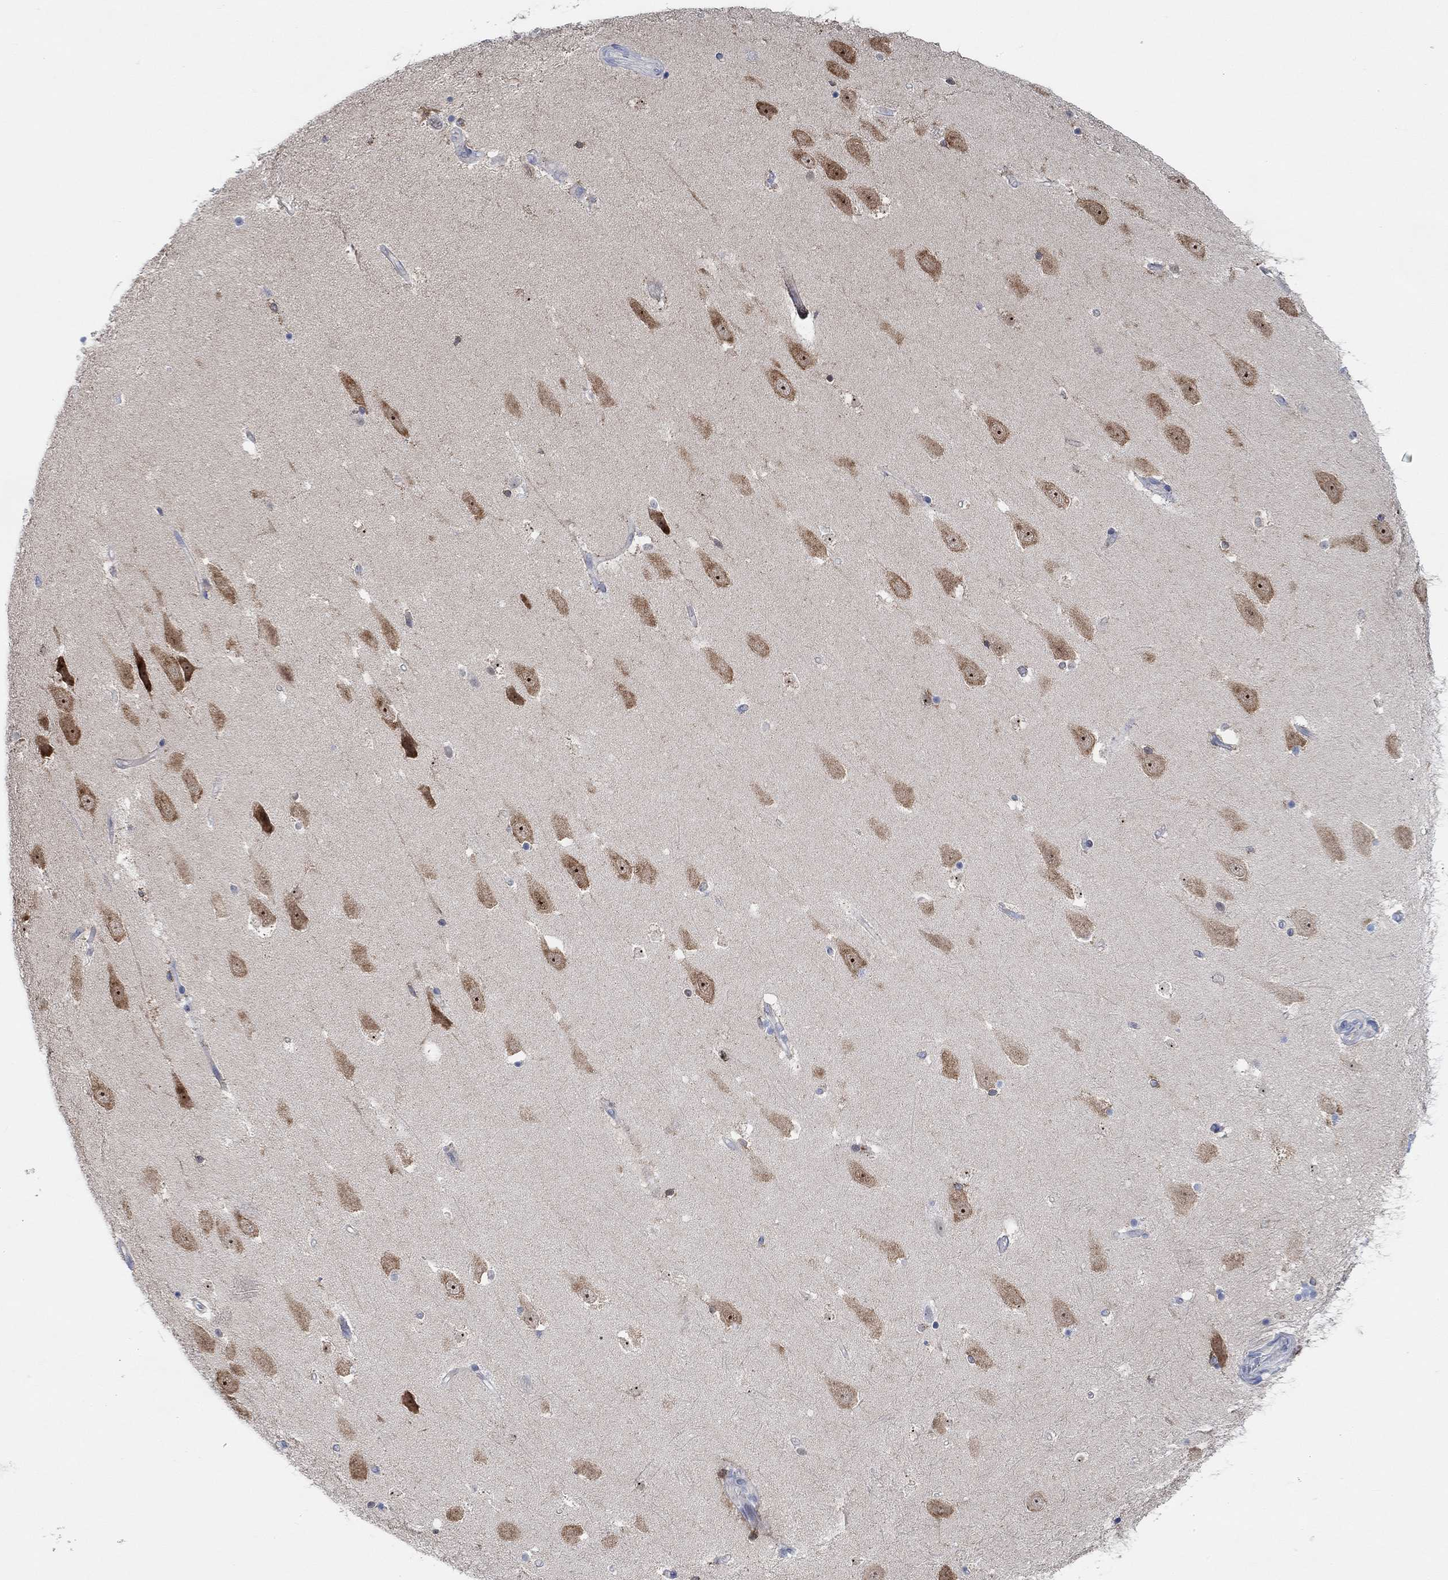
{"staining": {"intensity": "negative", "quantity": "none", "location": "none"}, "tissue": "hippocampus", "cell_type": "Glial cells", "image_type": "normal", "snomed": [{"axis": "morphology", "description": "Normal tissue, NOS"}, {"axis": "topography", "description": "Hippocampus"}], "caption": "Normal hippocampus was stained to show a protein in brown. There is no significant expression in glial cells. Brightfield microscopy of IHC stained with DAB (3,3'-diaminobenzidine) (brown) and hematoxylin (blue), captured at high magnification.", "gene": "PMFBP1", "patient": {"sex": "male", "age": 49}}